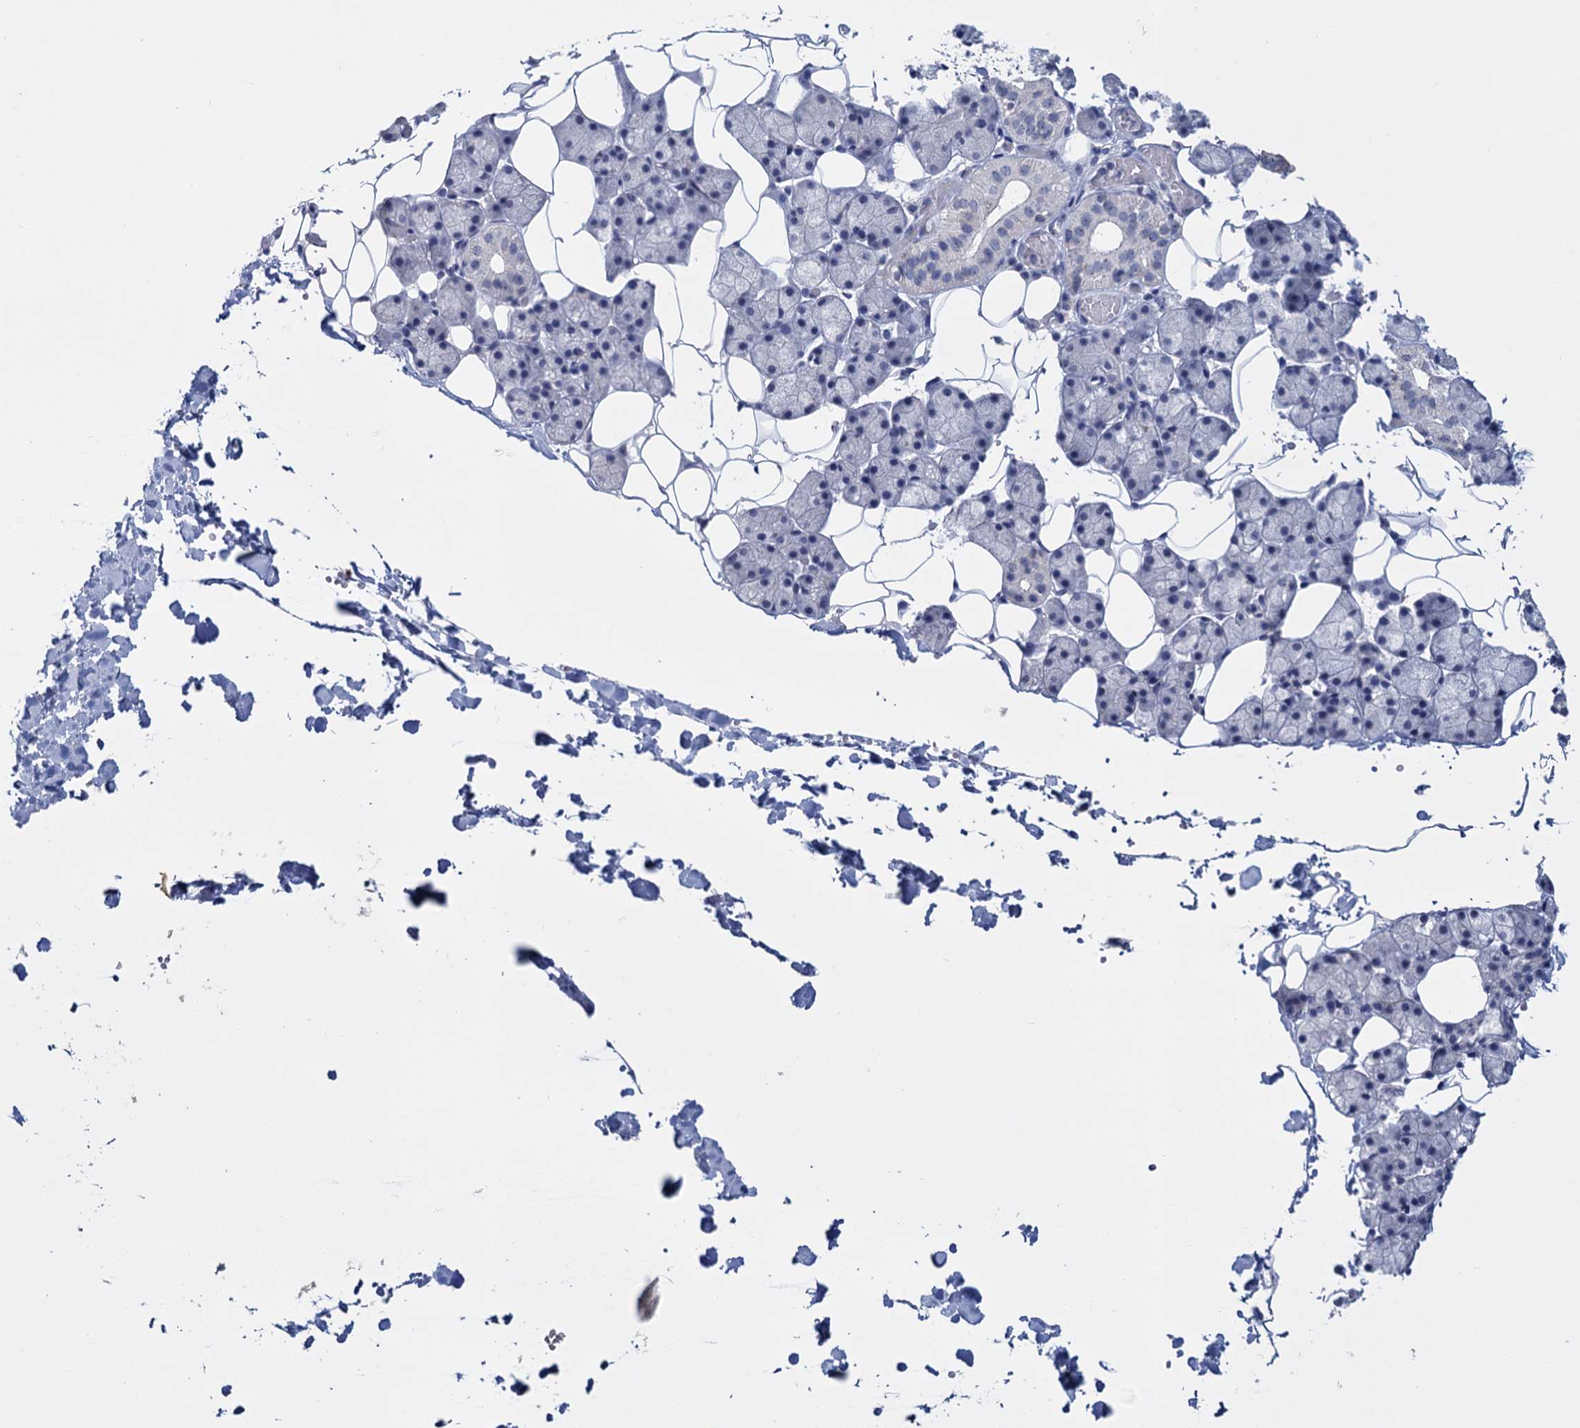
{"staining": {"intensity": "negative", "quantity": "none", "location": "none"}, "tissue": "salivary gland", "cell_type": "Glandular cells", "image_type": "normal", "snomed": [{"axis": "morphology", "description": "Normal tissue, NOS"}, {"axis": "topography", "description": "Salivary gland"}], "caption": "Glandular cells show no significant staining in normal salivary gland. (DAB (3,3'-diaminobenzidine) immunohistochemistry, high magnification).", "gene": "SFN", "patient": {"sex": "female", "age": 33}}